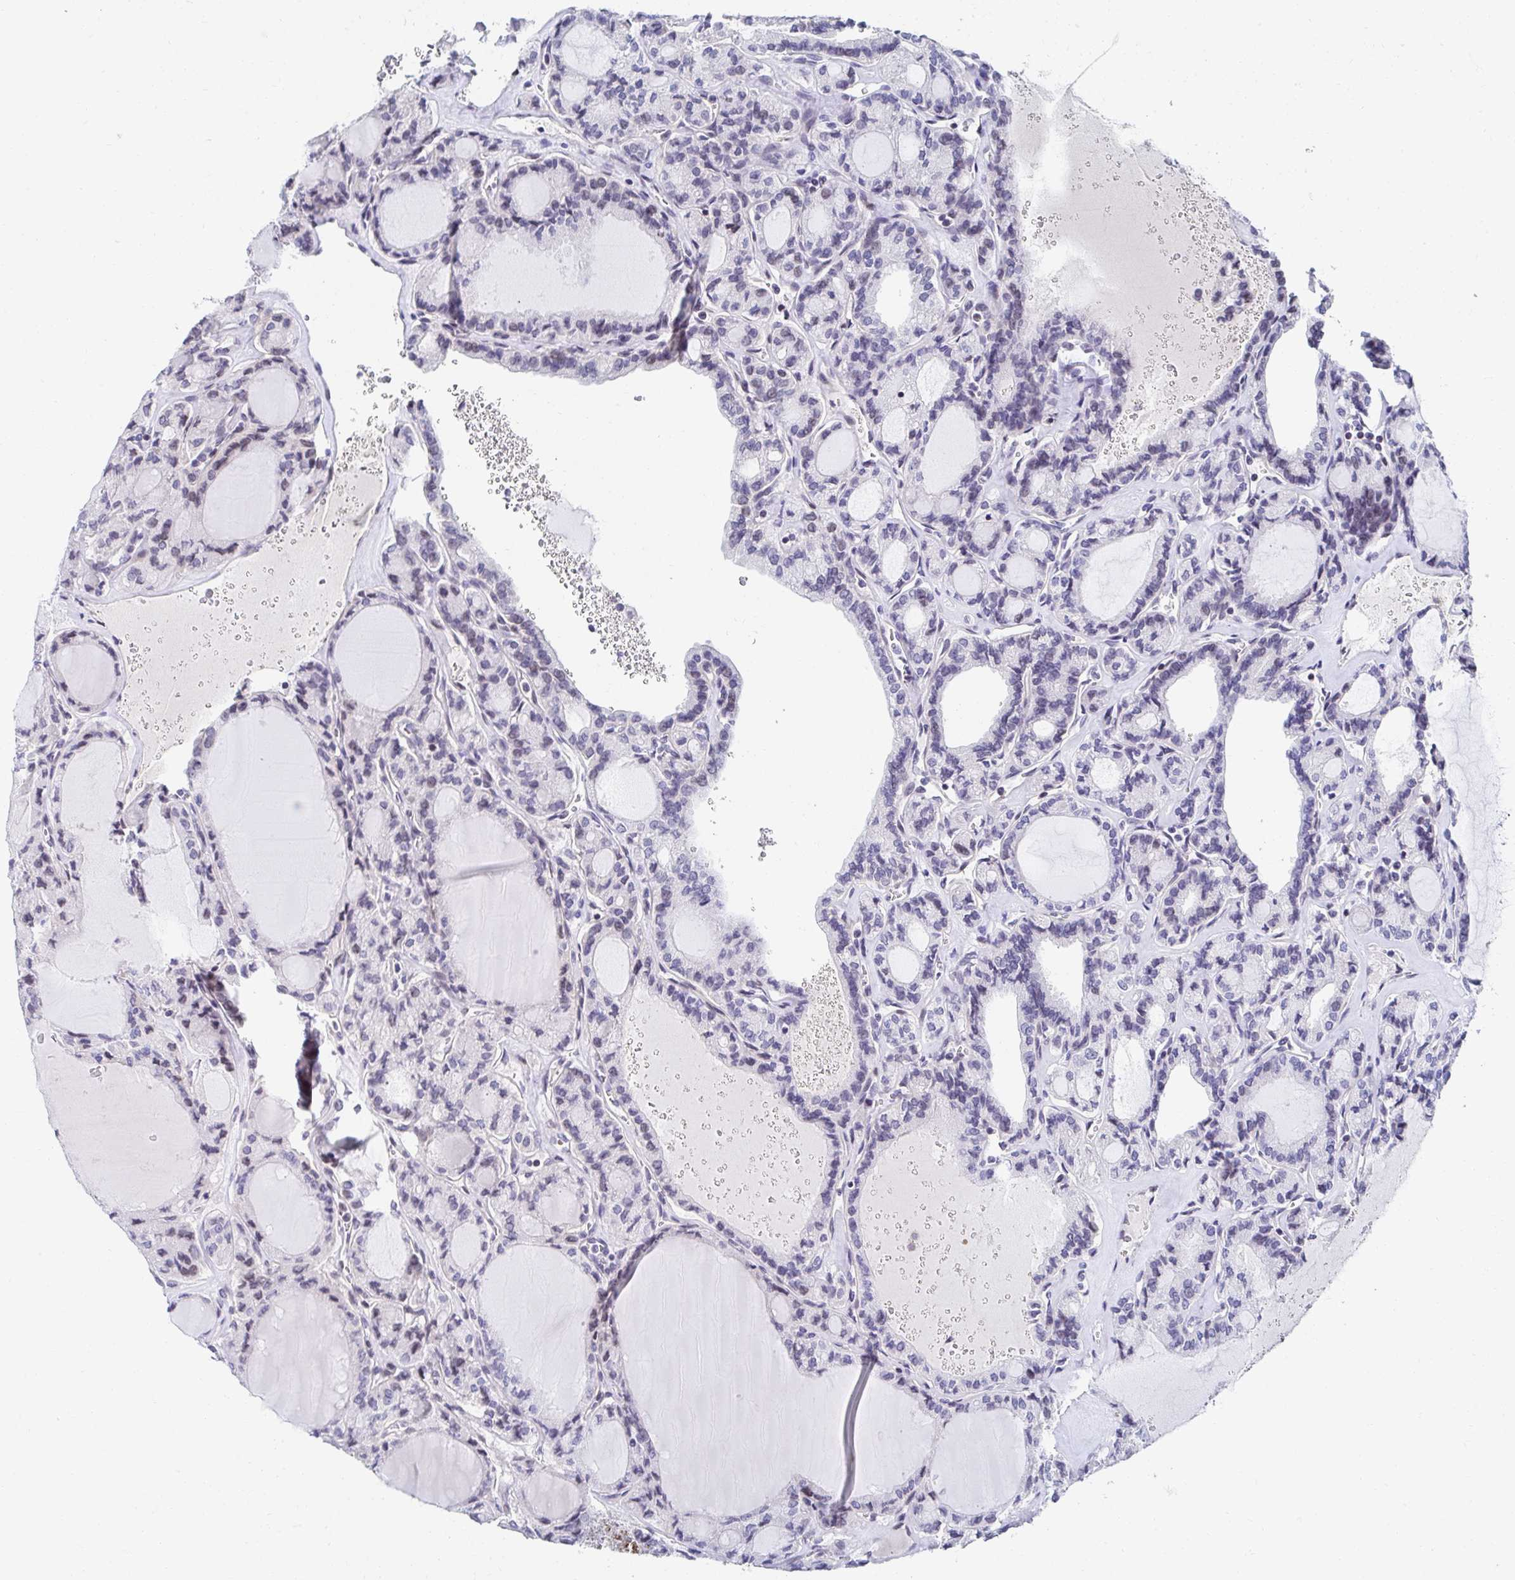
{"staining": {"intensity": "negative", "quantity": "none", "location": "none"}, "tissue": "thyroid cancer", "cell_type": "Tumor cells", "image_type": "cancer", "snomed": [{"axis": "morphology", "description": "Papillary adenocarcinoma, NOS"}, {"axis": "topography", "description": "Thyroid gland"}], "caption": "Immunohistochemistry (IHC) histopathology image of neoplastic tissue: thyroid papillary adenocarcinoma stained with DAB shows no significant protein expression in tumor cells.", "gene": "AKAP14", "patient": {"sex": "male", "age": 87}}